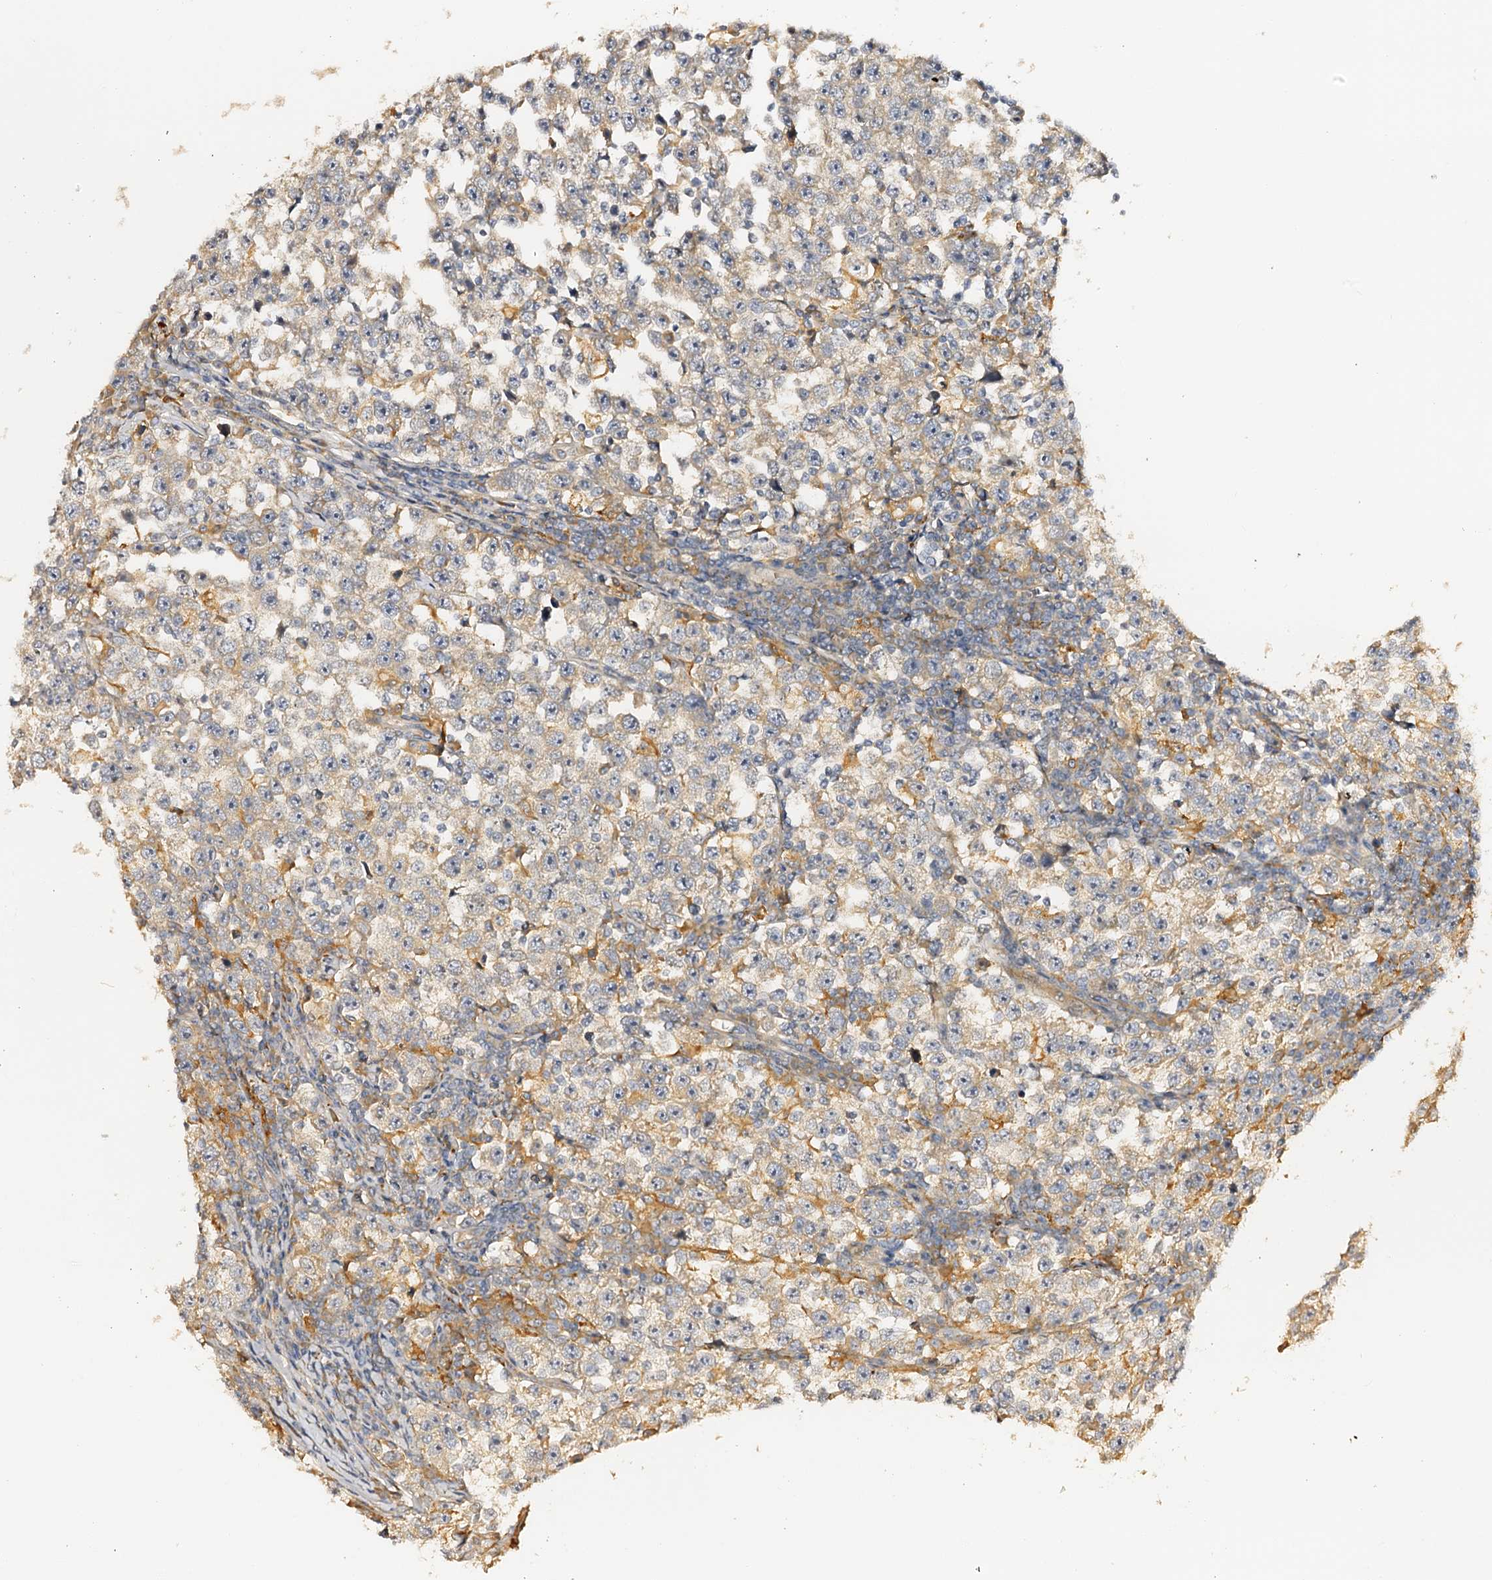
{"staining": {"intensity": "negative", "quantity": "none", "location": "none"}, "tissue": "testis cancer", "cell_type": "Tumor cells", "image_type": "cancer", "snomed": [{"axis": "morphology", "description": "Normal tissue, NOS"}, {"axis": "morphology", "description": "Seminoma, NOS"}, {"axis": "topography", "description": "Testis"}], "caption": "Micrograph shows no protein positivity in tumor cells of testis cancer (seminoma) tissue. (DAB immunohistochemistry (IHC) with hematoxylin counter stain).", "gene": "DMXL2", "patient": {"sex": "male", "age": 43}}